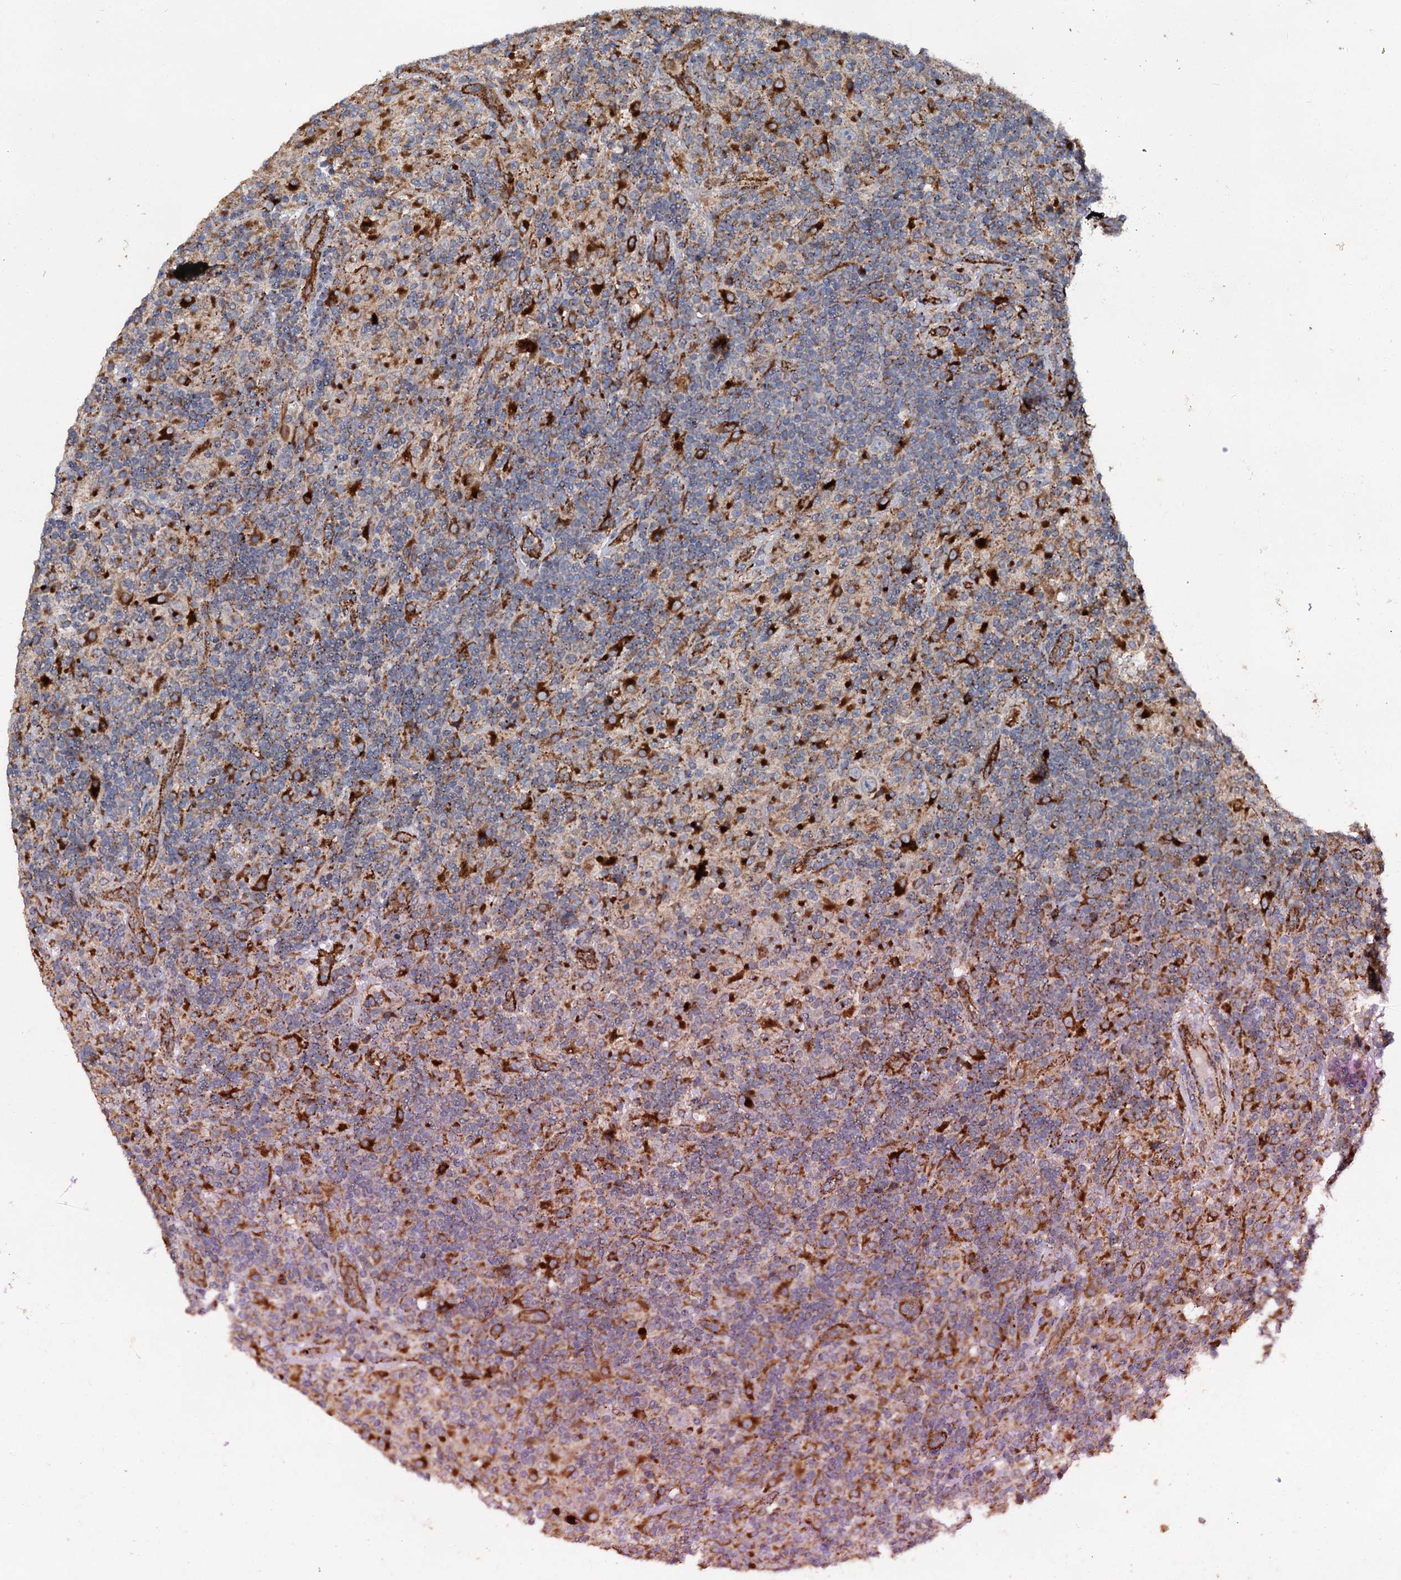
{"staining": {"intensity": "moderate", "quantity": "<25%", "location": "cytoplasmic/membranous"}, "tissue": "lymphoma", "cell_type": "Tumor cells", "image_type": "cancer", "snomed": [{"axis": "morphology", "description": "Hodgkin's disease, NOS"}, {"axis": "topography", "description": "Lymph node"}], "caption": "An image of human lymphoma stained for a protein shows moderate cytoplasmic/membranous brown staining in tumor cells. Nuclei are stained in blue.", "gene": "GBA1", "patient": {"sex": "male", "age": 70}}